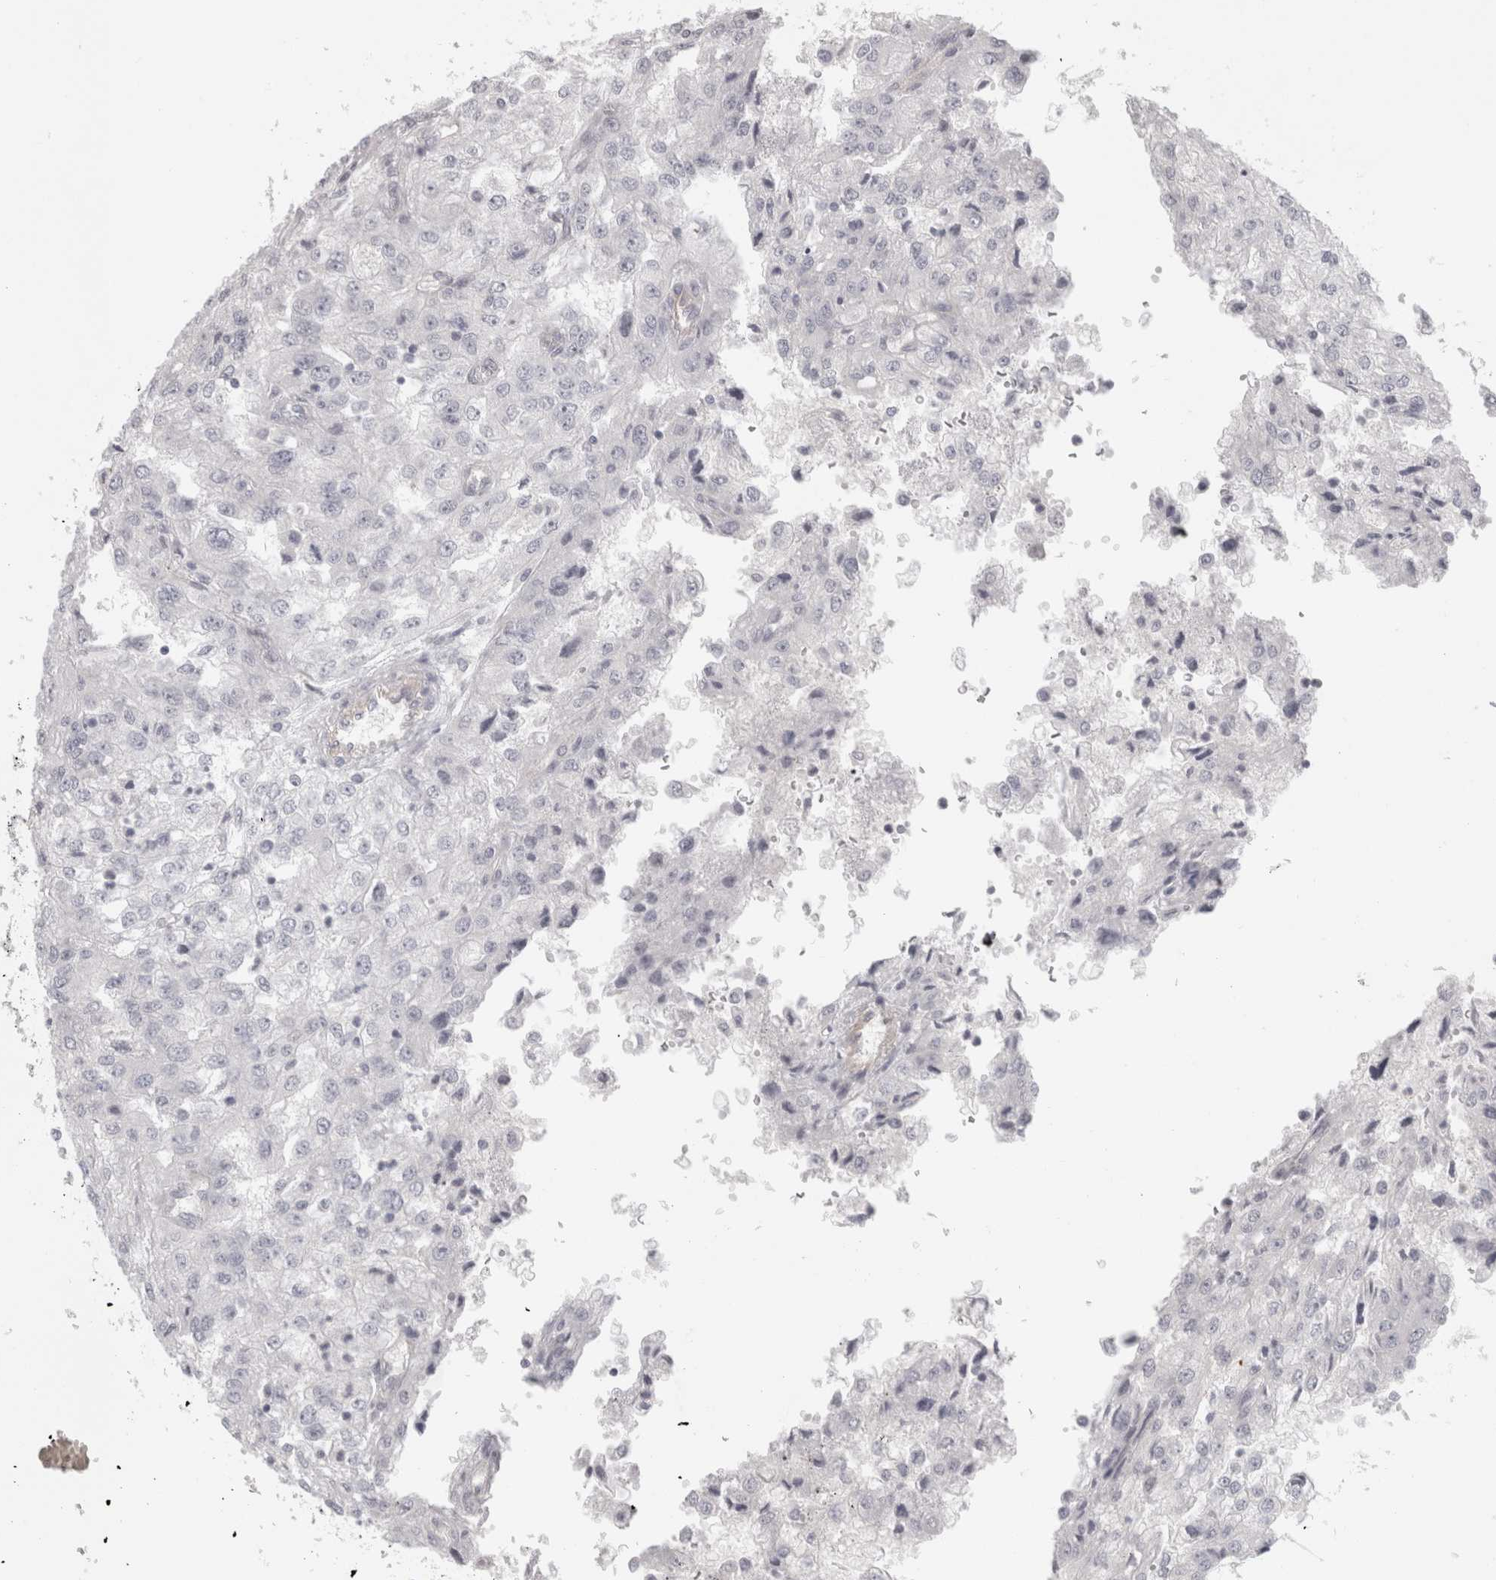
{"staining": {"intensity": "negative", "quantity": "none", "location": "none"}, "tissue": "renal cancer", "cell_type": "Tumor cells", "image_type": "cancer", "snomed": [{"axis": "morphology", "description": "Adenocarcinoma, NOS"}, {"axis": "topography", "description": "Kidney"}], "caption": "DAB (3,3'-diaminobenzidine) immunohistochemical staining of human adenocarcinoma (renal) exhibits no significant positivity in tumor cells. (DAB (3,3'-diaminobenzidine) immunohistochemistry (IHC) visualized using brightfield microscopy, high magnification).", "gene": "FBLIM1", "patient": {"sex": "female", "age": 54}}